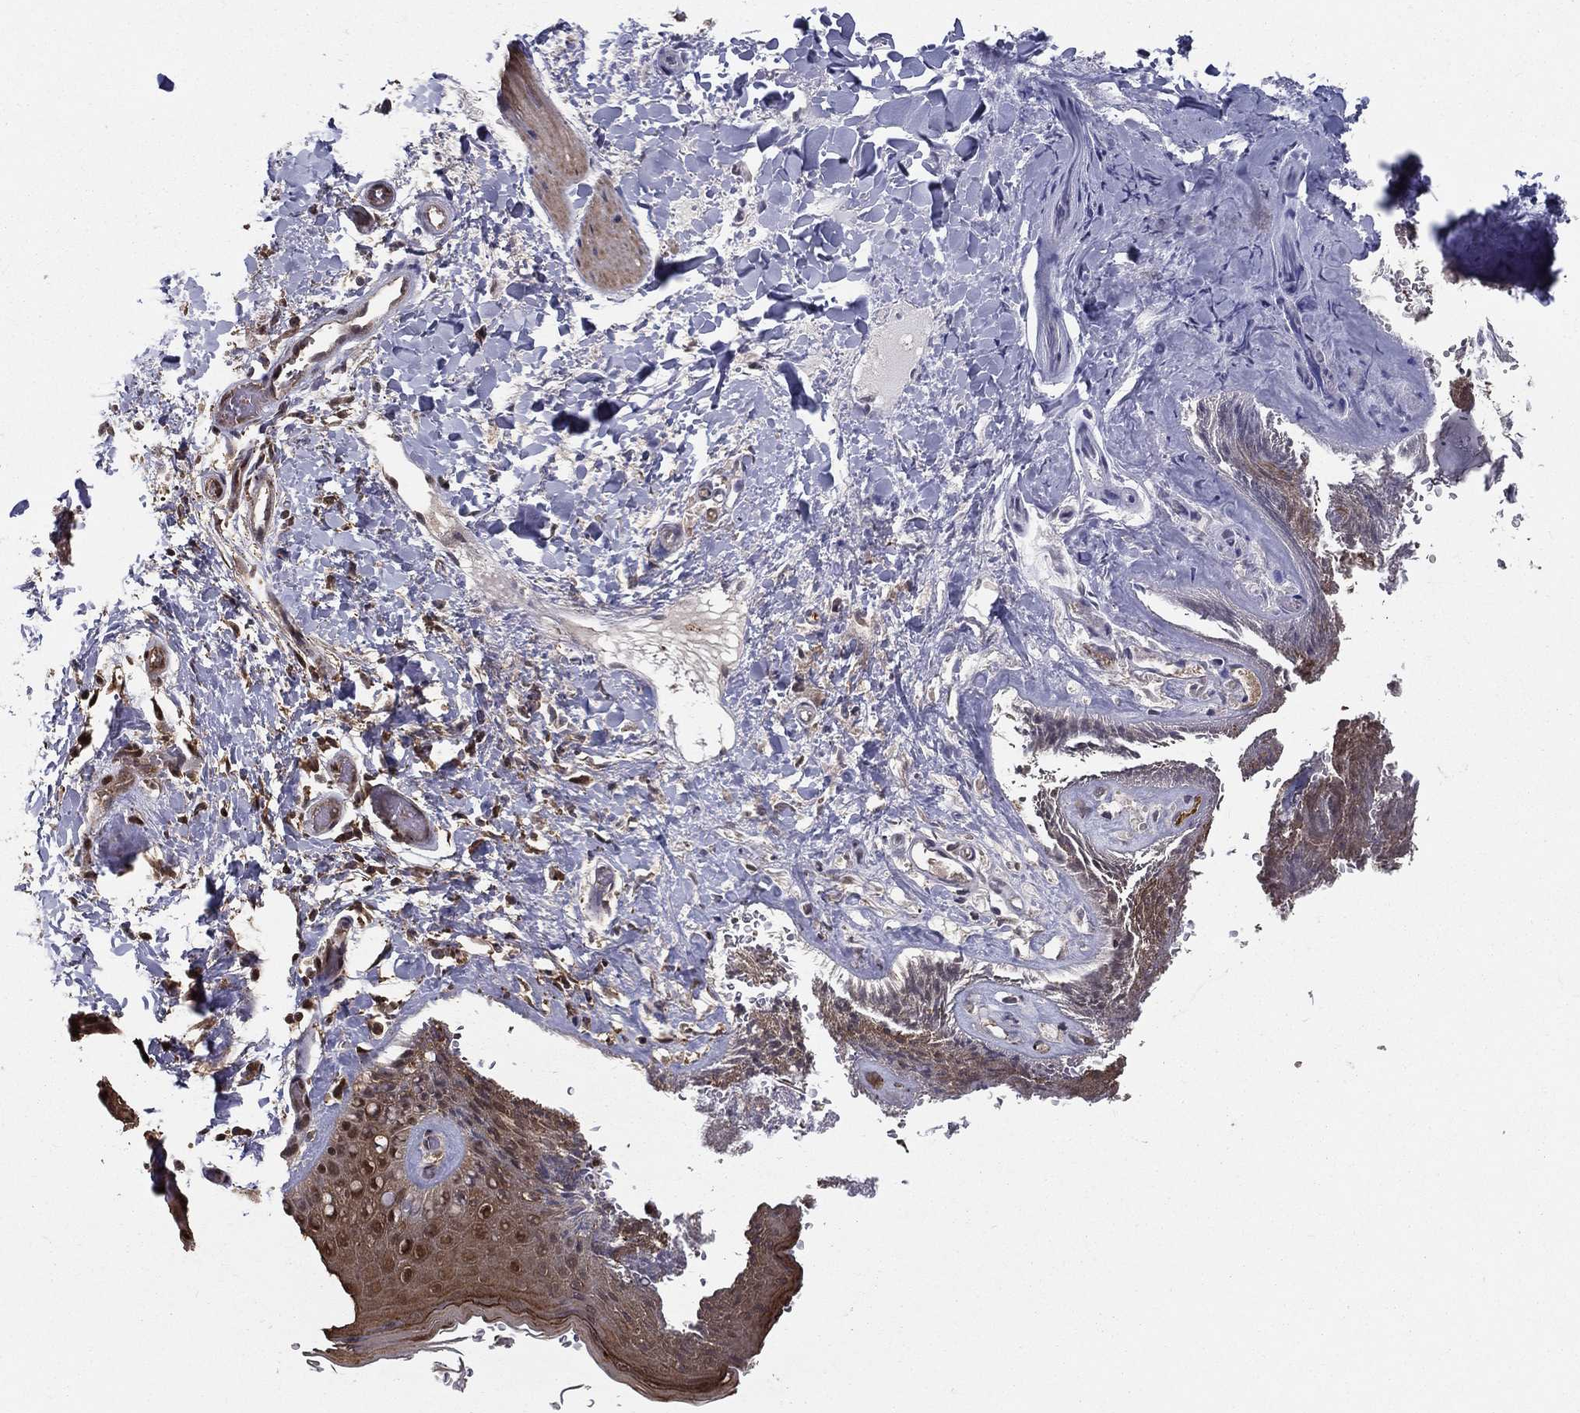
{"staining": {"intensity": "moderate", "quantity": ">75%", "location": "cytoplasmic/membranous,nuclear"}, "tissue": "skin", "cell_type": "Epidermal cells", "image_type": "normal", "snomed": [{"axis": "morphology", "description": "Normal tissue, NOS"}, {"axis": "topography", "description": "Anal"}], "caption": "Immunohistochemical staining of benign human skin displays >75% levels of moderate cytoplasmic/membranous,nuclear protein staining in about >75% of epidermal cells. Ihc stains the protein of interest in brown and the nuclei are stained blue.", "gene": "CARM1", "patient": {"sex": "male", "age": 36}}